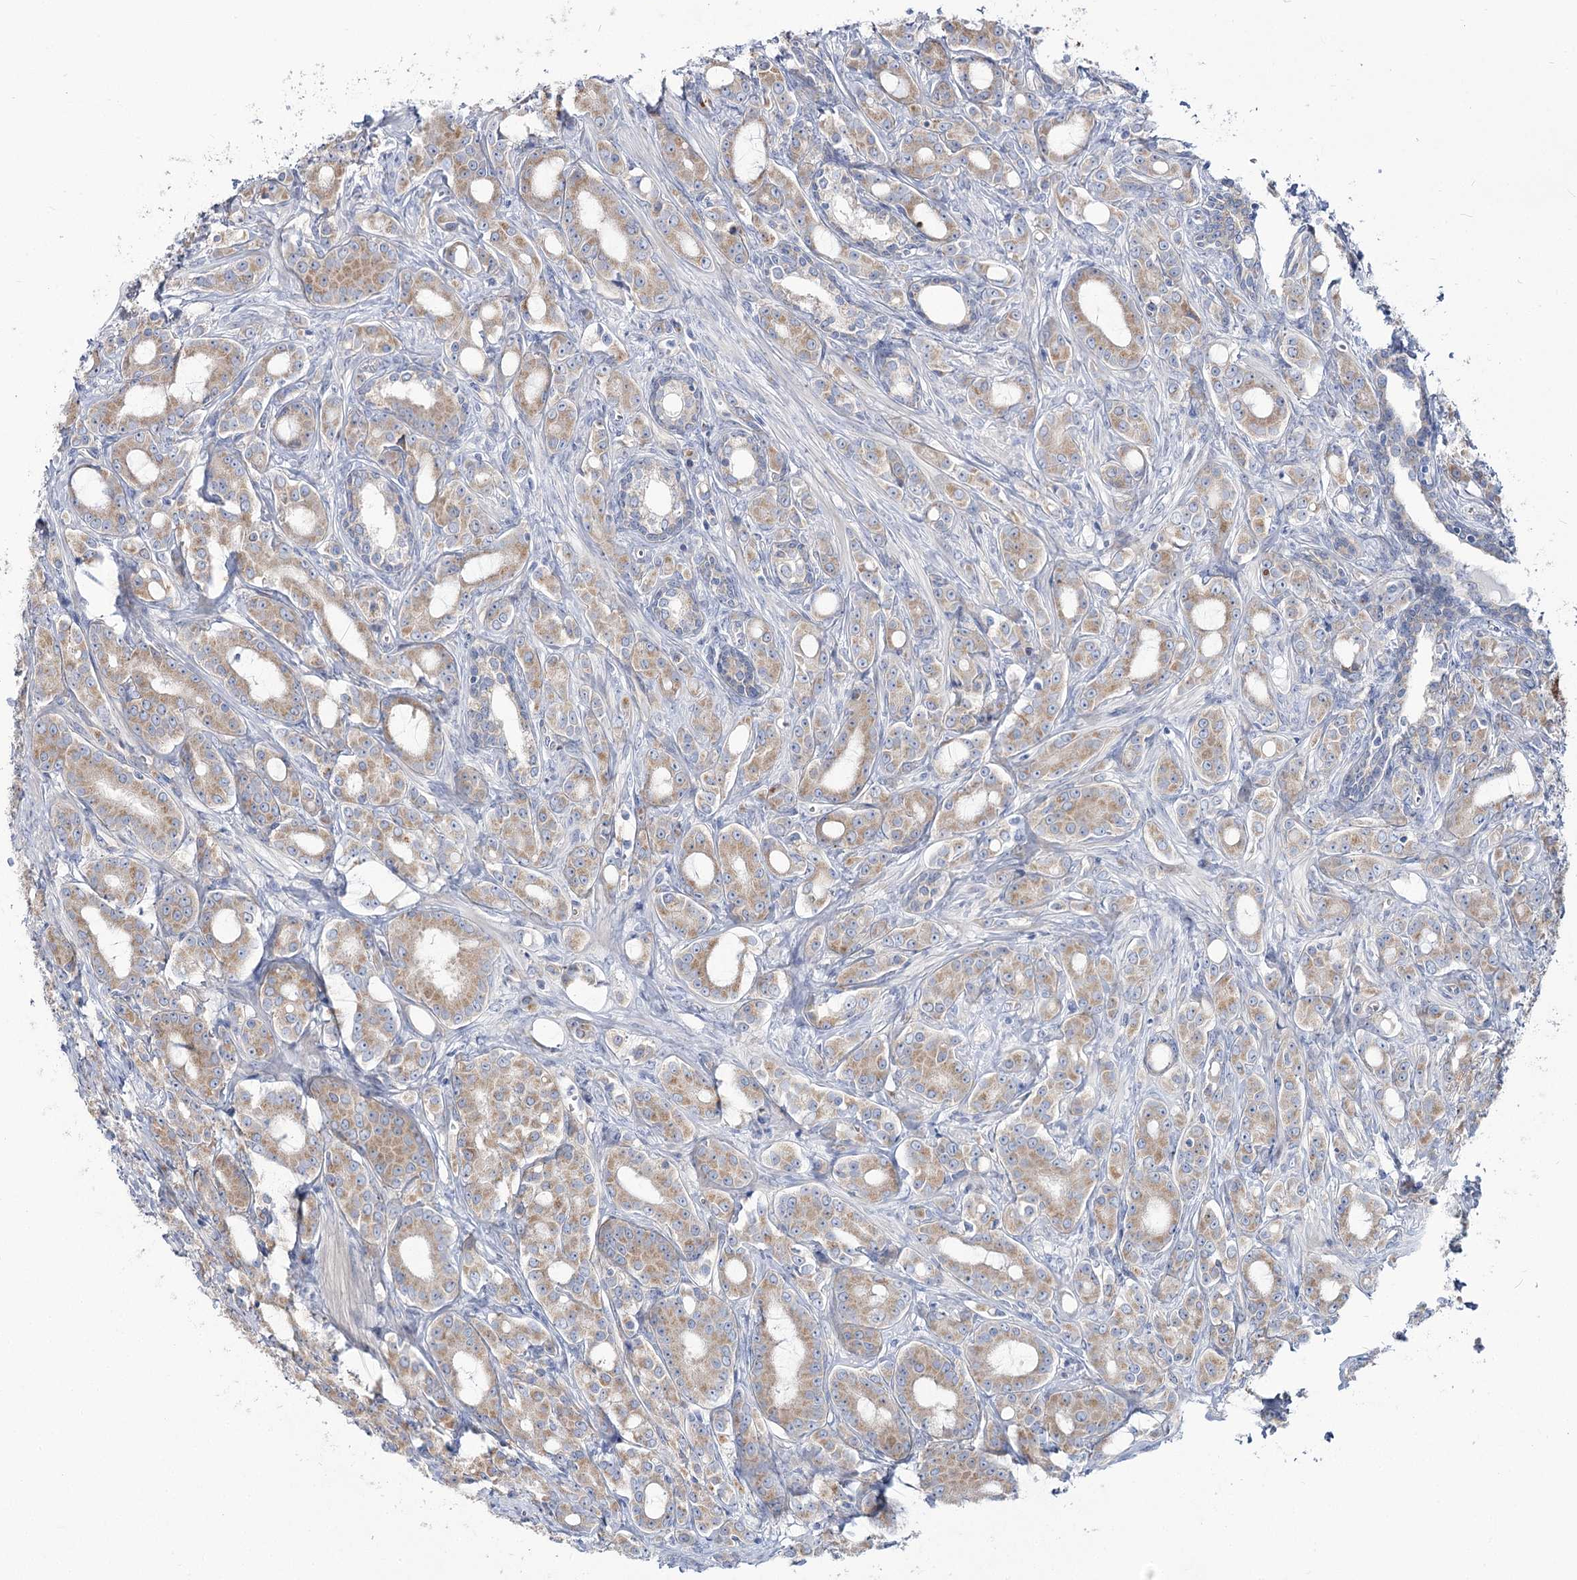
{"staining": {"intensity": "moderate", "quantity": ">75%", "location": "cytoplasmic/membranous"}, "tissue": "prostate cancer", "cell_type": "Tumor cells", "image_type": "cancer", "snomed": [{"axis": "morphology", "description": "Adenocarcinoma, High grade"}, {"axis": "topography", "description": "Prostate"}], "caption": "Protein staining reveals moderate cytoplasmic/membranous positivity in approximately >75% of tumor cells in prostate cancer.", "gene": "SUOX", "patient": {"sex": "male", "age": 72}}